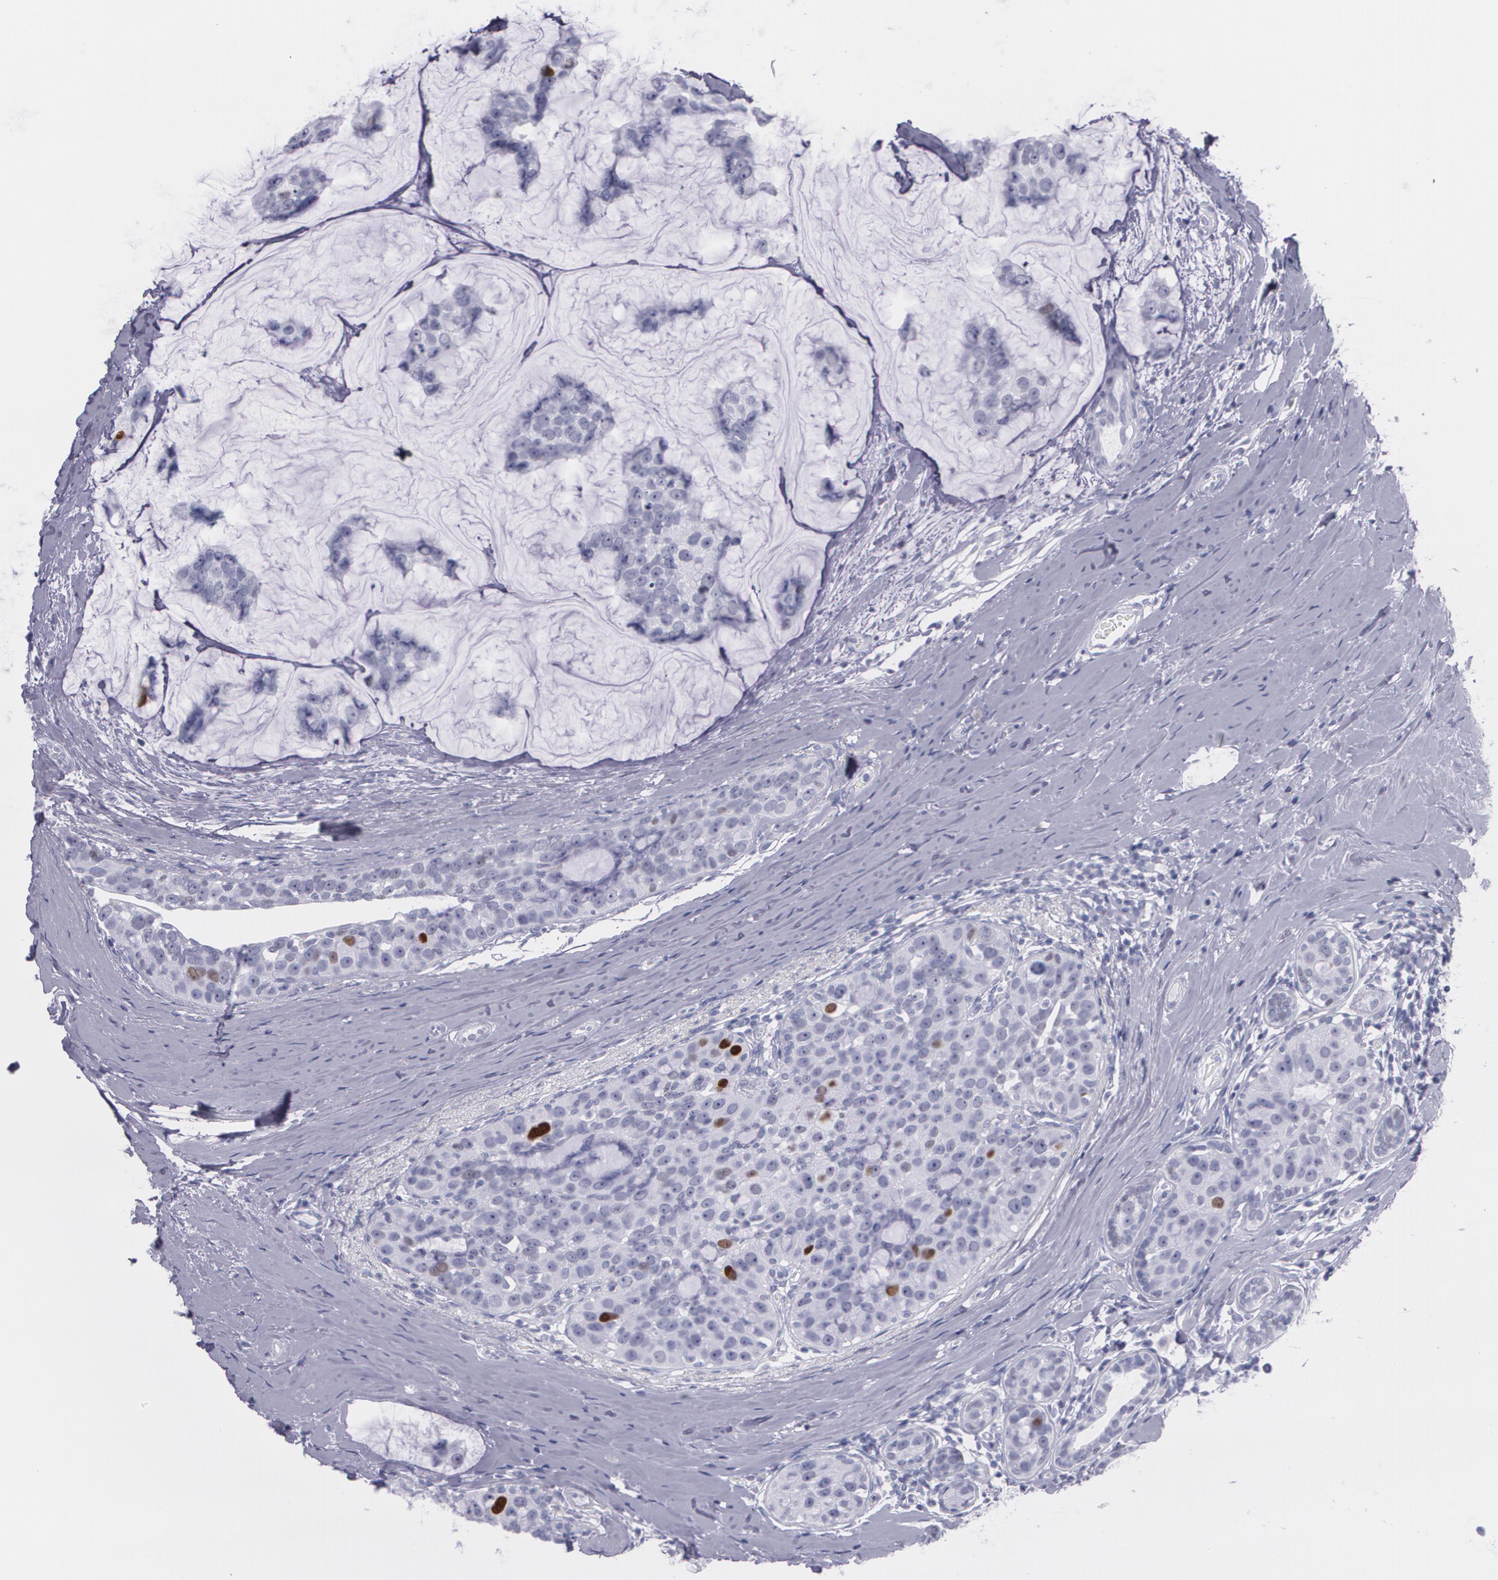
{"staining": {"intensity": "strong", "quantity": "<25%", "location": "nuclear"}, "tissue": "breast cancer", "cell_type": "Tumor cells", "image_type": "cancer", "snomed": [{"axis": "morphology", "description": "Normal tissue, NOS"}, {"axis": "morphology", "description": "Duct carcinoma"}, {"axis": "topography", "description": "Breast"}], "caption": "Human breast cancer (intraductal carcinoma) stained with a protein marker exhibits strong staining in tumor cells.", "gene": "TP53", "patient": {"sex": "female", "age": 50}}